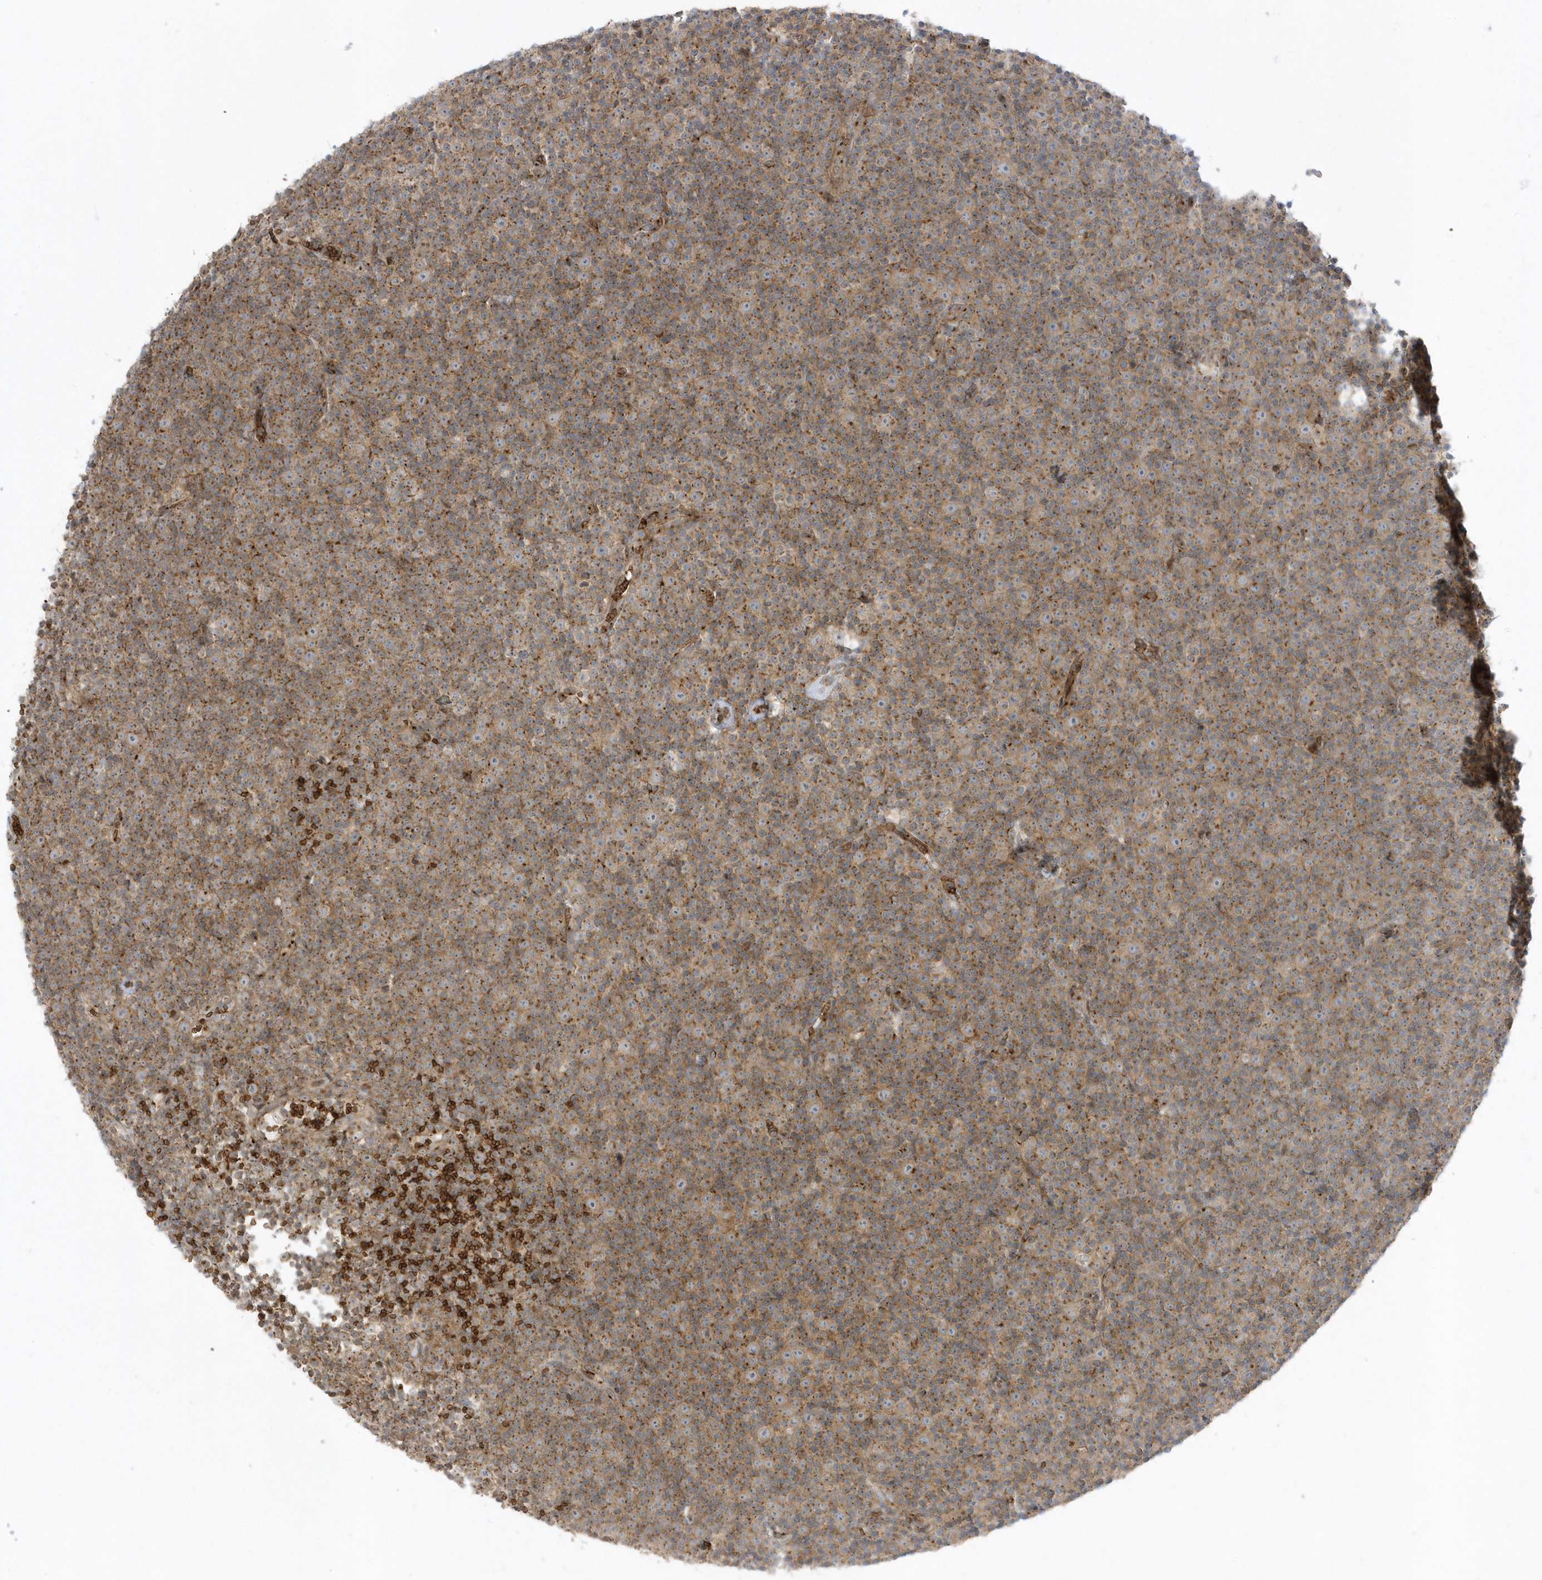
{"staining": {"intensity": "weak", "quantity": ">75%", "location": "cytoplasmic/membranous"}, "tissue": "lymphoma", "cell_type": "Tumor cells", "image_type": "cancer", "snomed": [{"axis": "morphology", "description": "Malignant lymphoma, non-Hodgkin's type, Low grade"}, {"axis": "topography", "description": "Lymph node"}], "caption": "Low-grade malignant lymphoma, non-Hodgkin's type stained with immunohistochemistry shows weak cytoplasmic/membranous positivity in about >75% of tumor cells. (DAB (3,3'-diaminobenzidine) = brown stain, brightfield microscopy at high magnification).", "gene": "RPP40", "patient": {"sex": "female", "age": 67}}